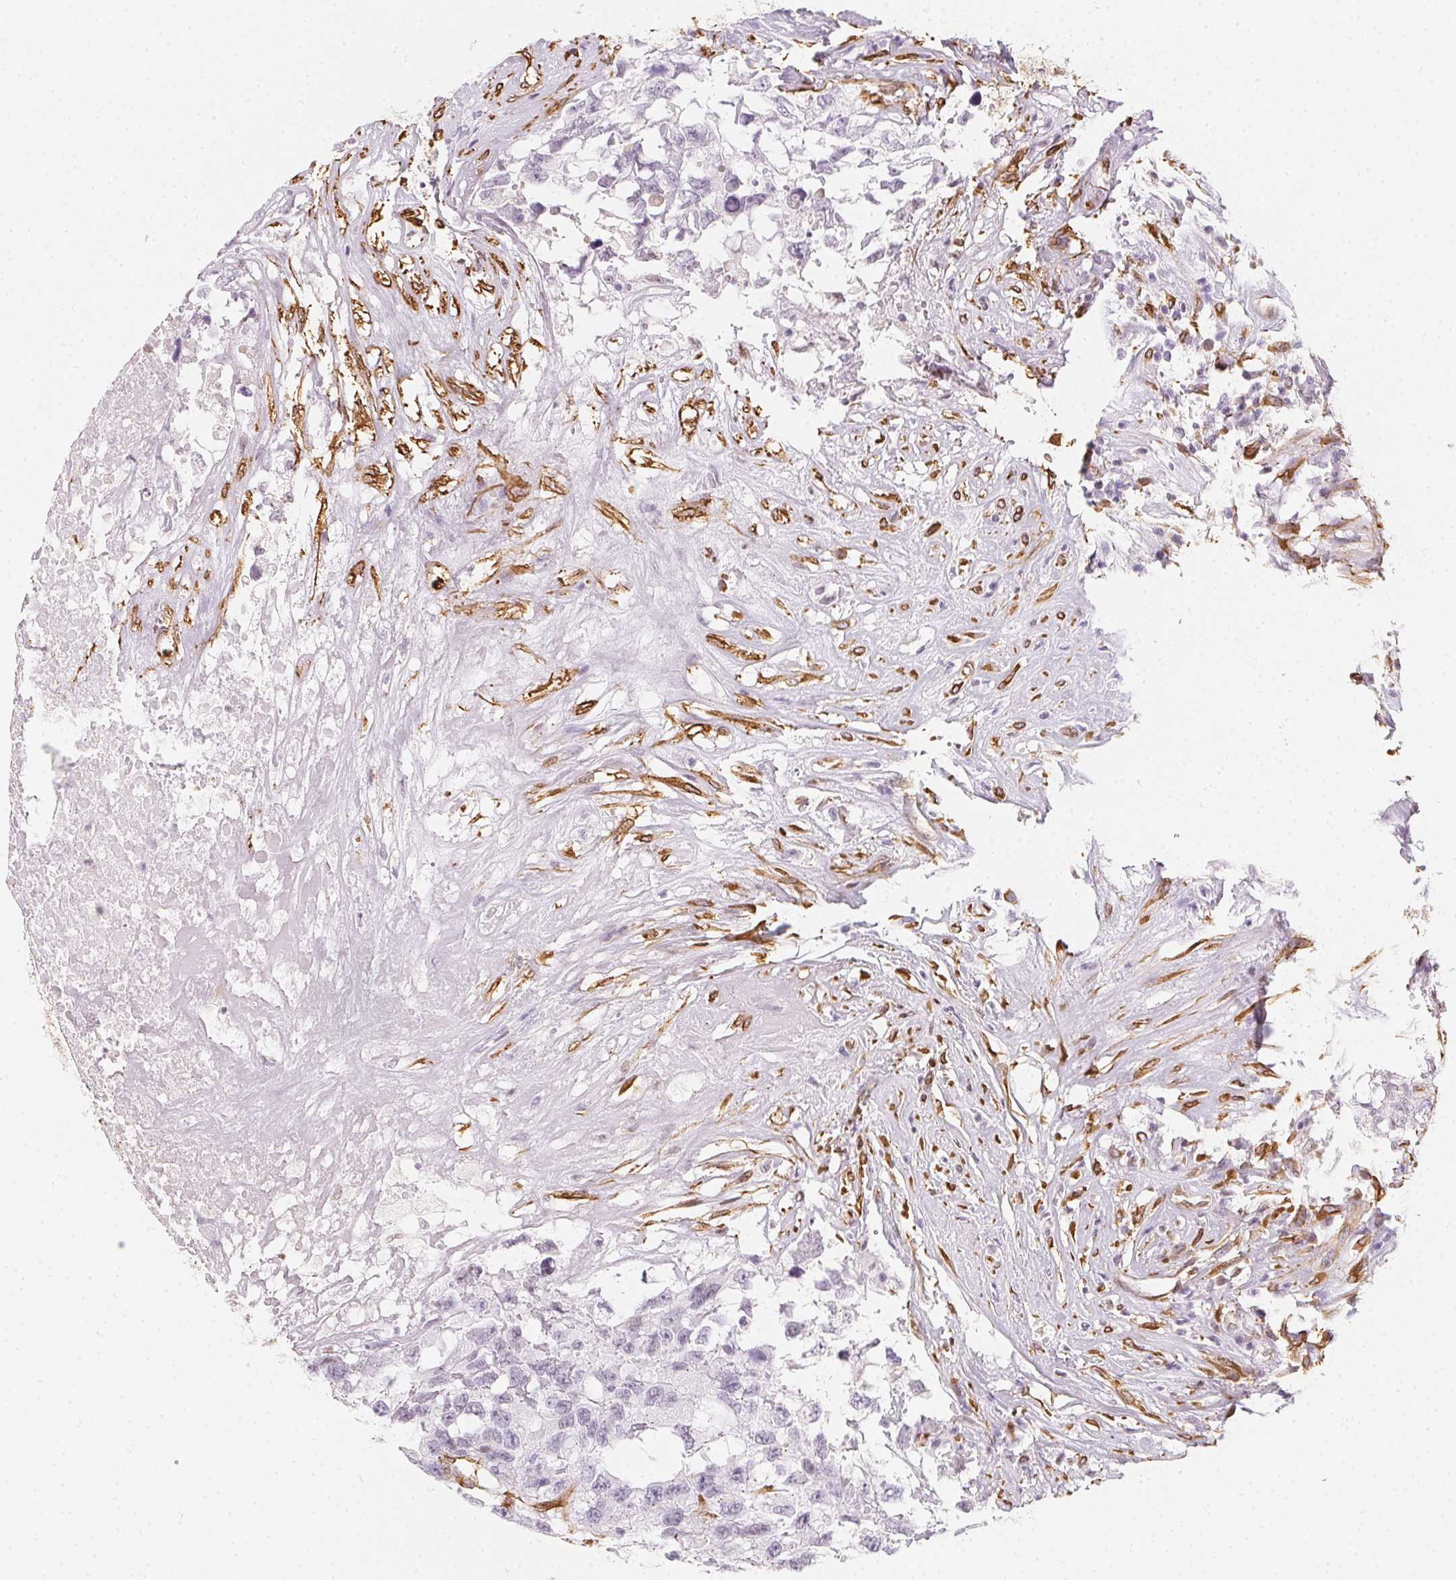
{"staining": {"intensity": "negative", "quantity": "none", "location": "none"}, "tissue": "testis cancer", "cell_type": "Tumor cells", "image_type": "cancer", "snomed": [{"axis": "morphology", "description": "Carcinoma, Embryonal, NOS"}, {"axis": "topography", "description": "Testis"}], "caption": "Testis cancer (embryonal carcinoma) was stained to show a protein in brown. There is no significant positivity in tumor cells. The staining is performed using DAB (3,3'-diaminobenzidine) brown chromogen with nuclei counter-stained in using hematoxylin.", "gene": "RSBN1", "patient": {"sex": "male", "age": 83}}